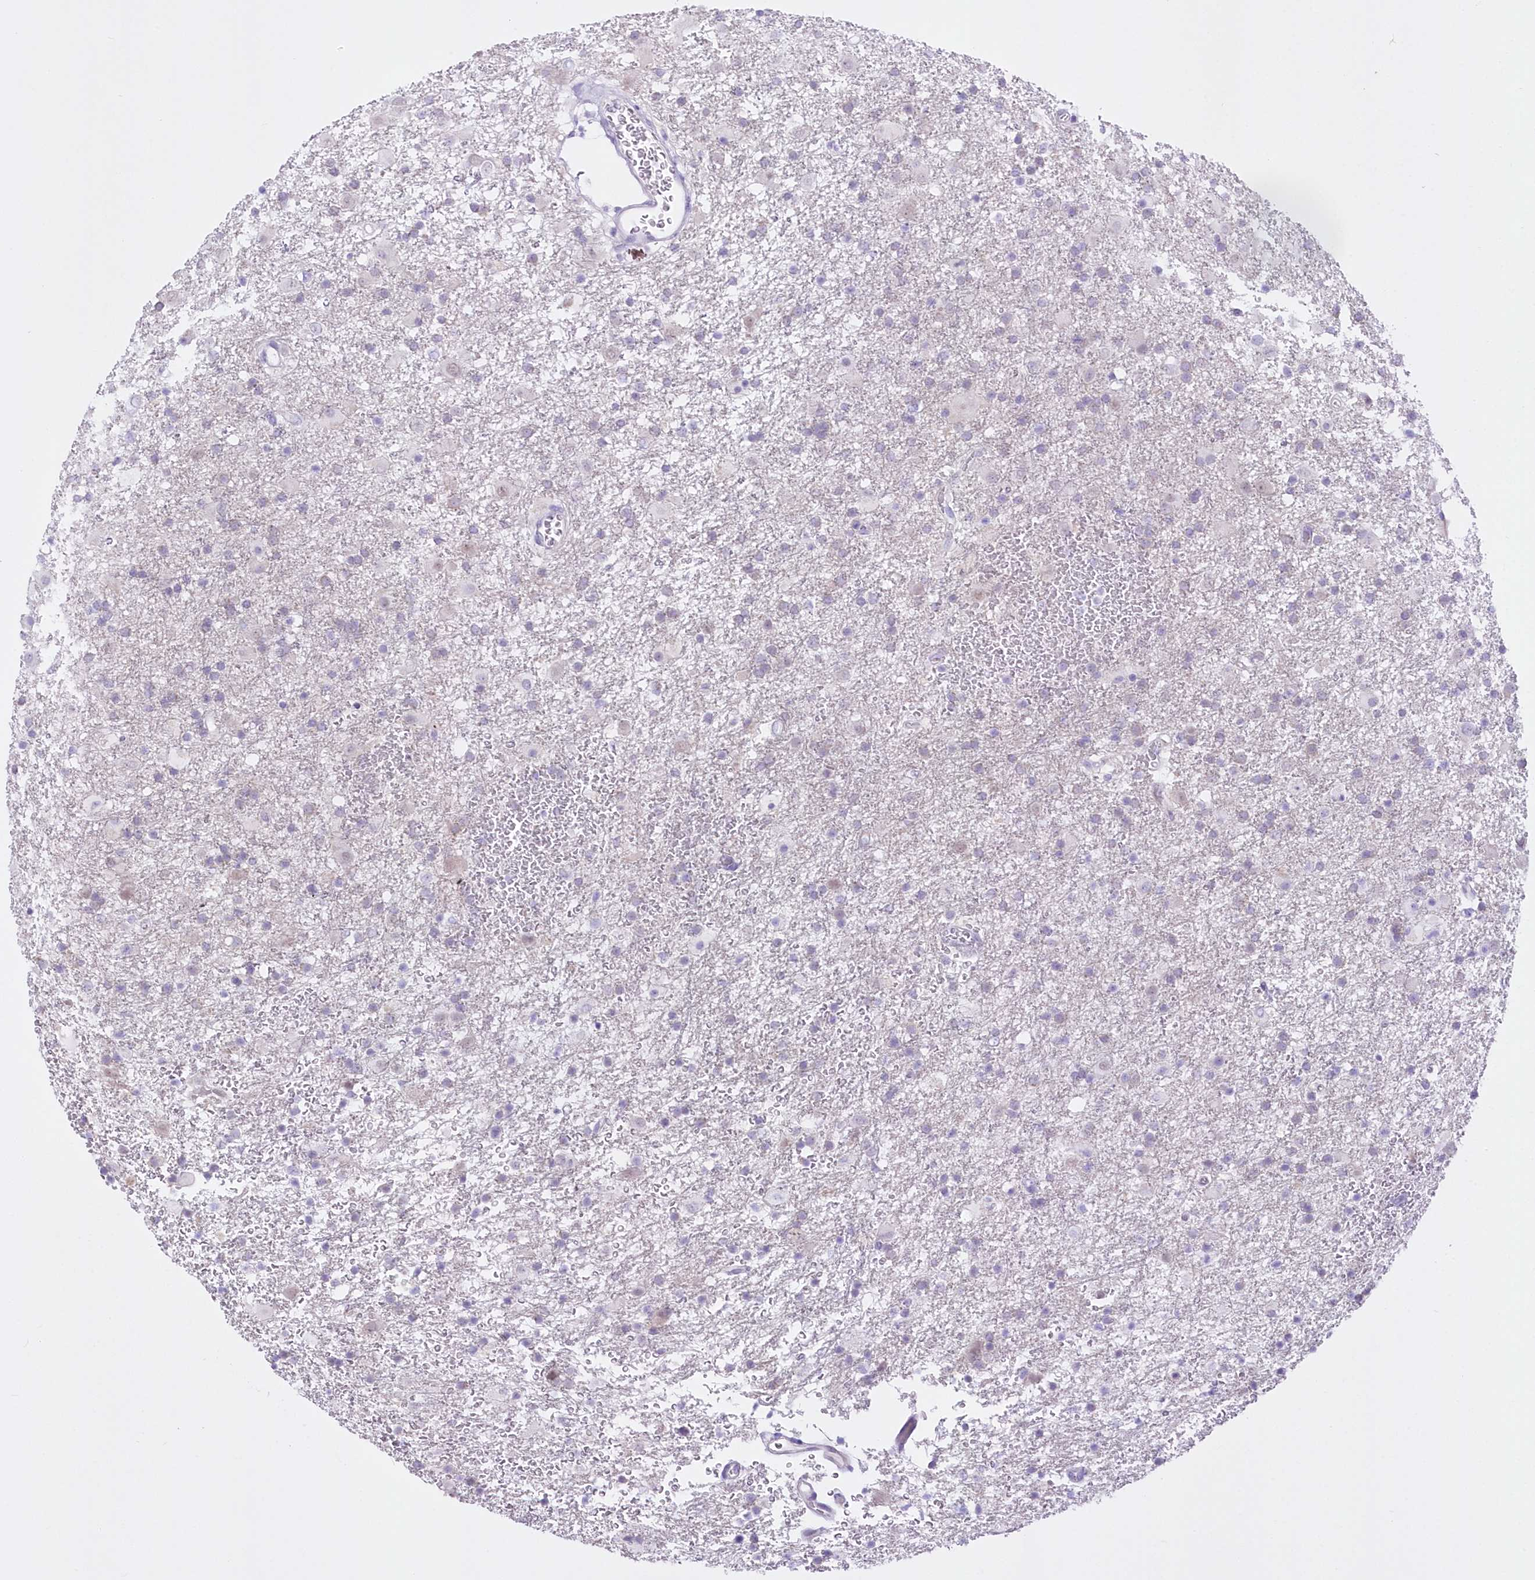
{"staining": {"intensity": "negative", "quantity": "none", "location": "none"}, "tissue": "glioma", "cell_type": "Tumor cells", "image_type": "cancer", "snomed": [{"axis": "morphology", "description": "Glioma, malignant, Low grade"}, {"axis": "topography", "description": "Brain"}], "caption": "This micrograph is of glioma stained with immunohistochemistry to label a protein in brown with the nuclei are counter-stained blue. There is no staining in tumor cells.", "gene": "UBA6", "patient": {"sex": "male", "age": 65}}